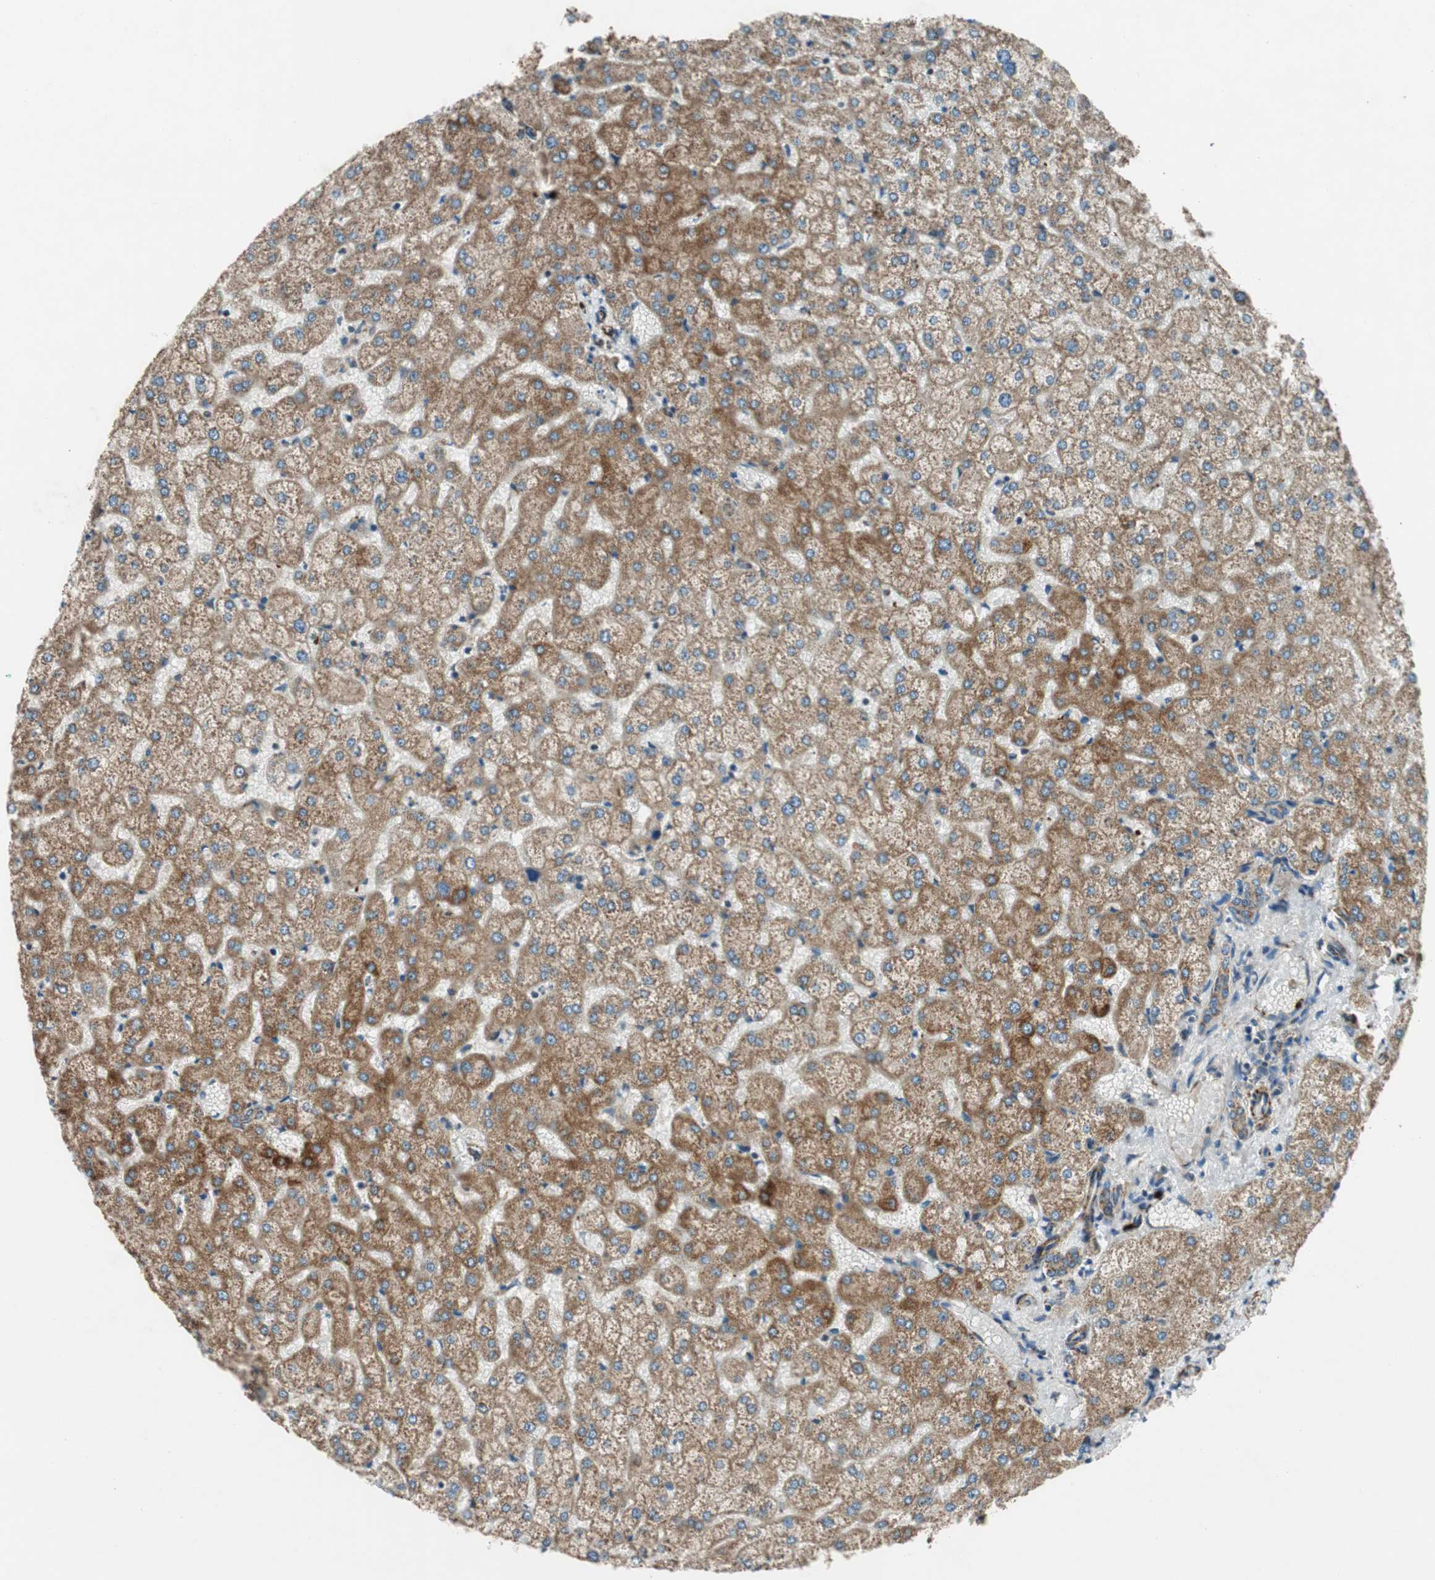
{"staining": {"intensity": "moderate", "quantity": ">75%", "location": "cytoplasmic/membranous"}, "tissue": "liver", "cell_type": "Cholangiocytes", "image_type": "normal", "snomed": [{"axis": "morphology", "description": "Normal tissue, NOS"}, {"axis": "topography", "description": "Liver"}], "caption": "Immunohistochemistry (IHC) of unremarkable human liver reveals medium levels of moderate cytoplasmic/membranous expression in approximately >75% of cholangiocytes. Immunohistochemistry (IHC) stains the protein in brown and the nuclei are stained blue.", "gene": "AKAP1", "patient": {"sex": "female", "age": 32}}